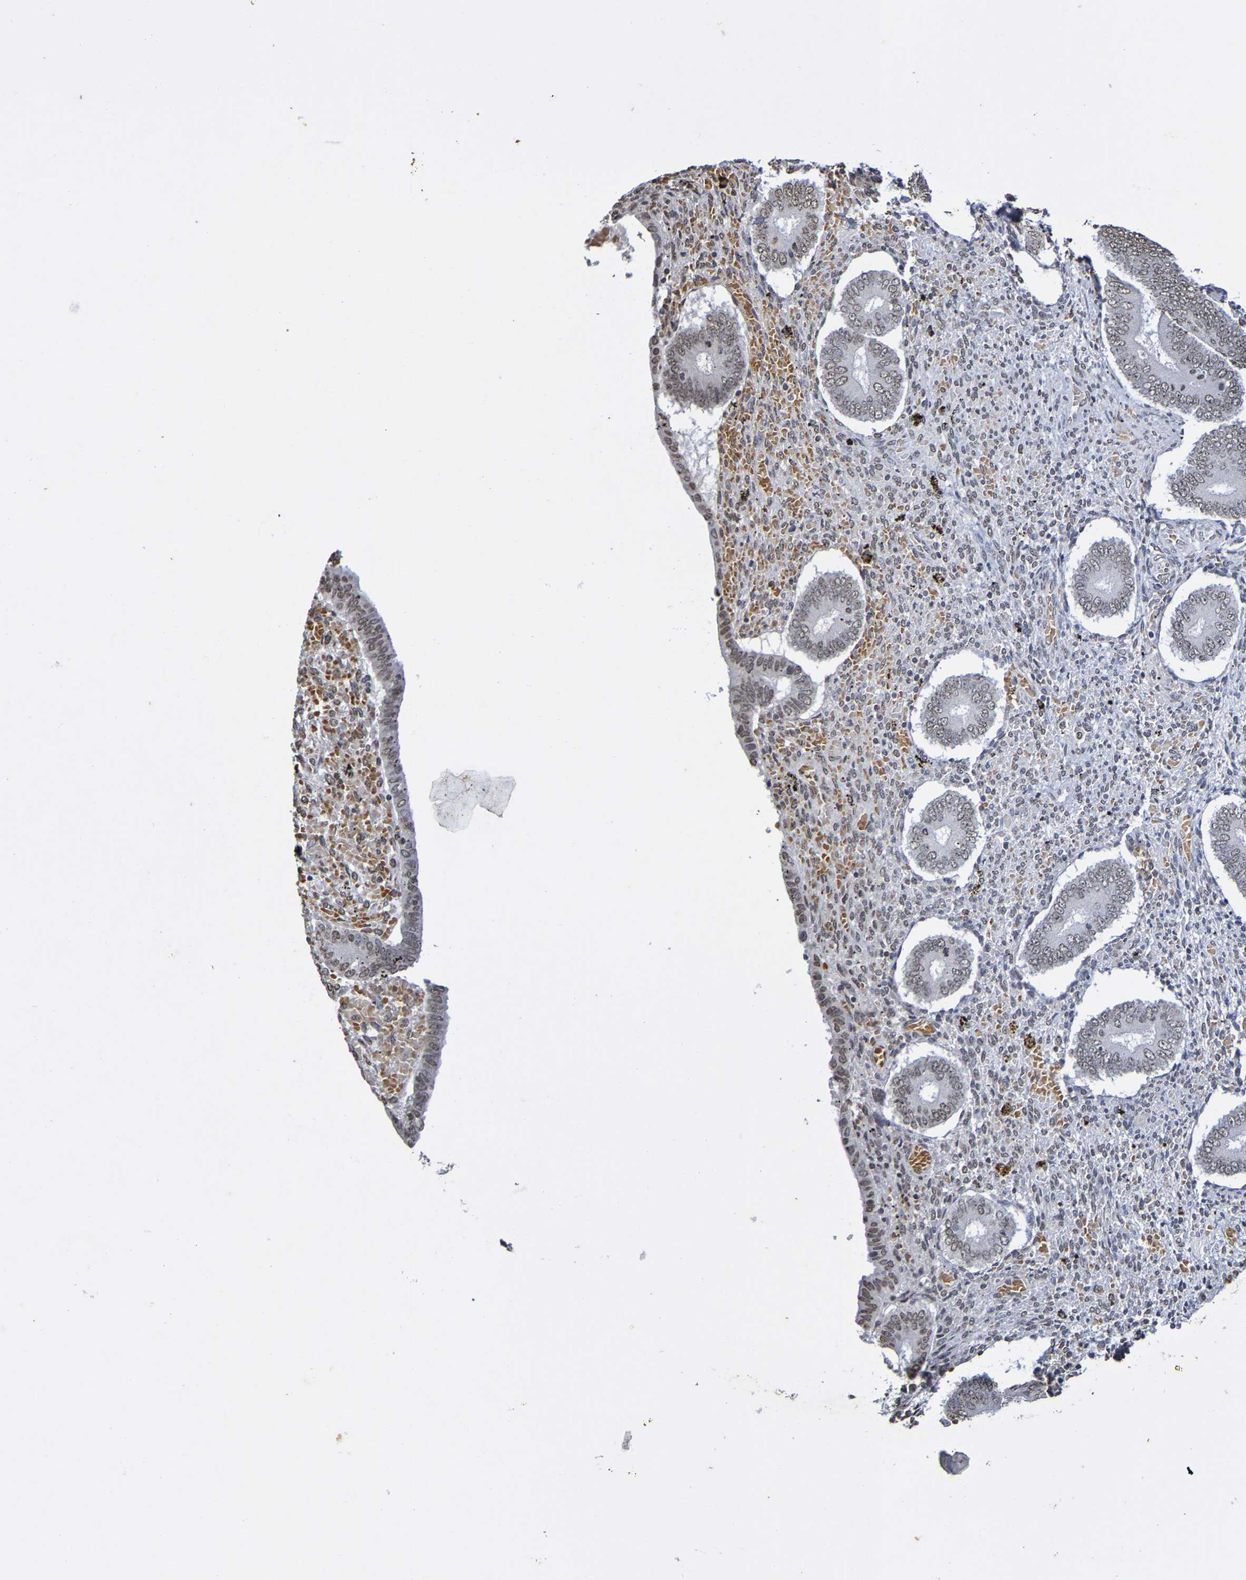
{"staining": {"intensity": "weak", "quantity": "25%-75%", "location": "nuclear"}, "tissue": "endometrium", "cell_type": "Cells in endometrial stroma", "image_type": "normal", "snomed": [{"axis": "morphology", "description": "Normal tissue, NOS"}, {"axis": "topography", "description": "Endometrium"}], "caption": "Immunohistochemistry photomicrograph of normal endometrium: human endometrium stained using immunohistochemistry (IHC) demonstrates low levels of weak protein expression localized specifically in the nuclear of cells in endometrial stroma, appearing as a nuclear brown color.", "gene": "ATF4", "patient": {"sex": "female", "age": 42}}